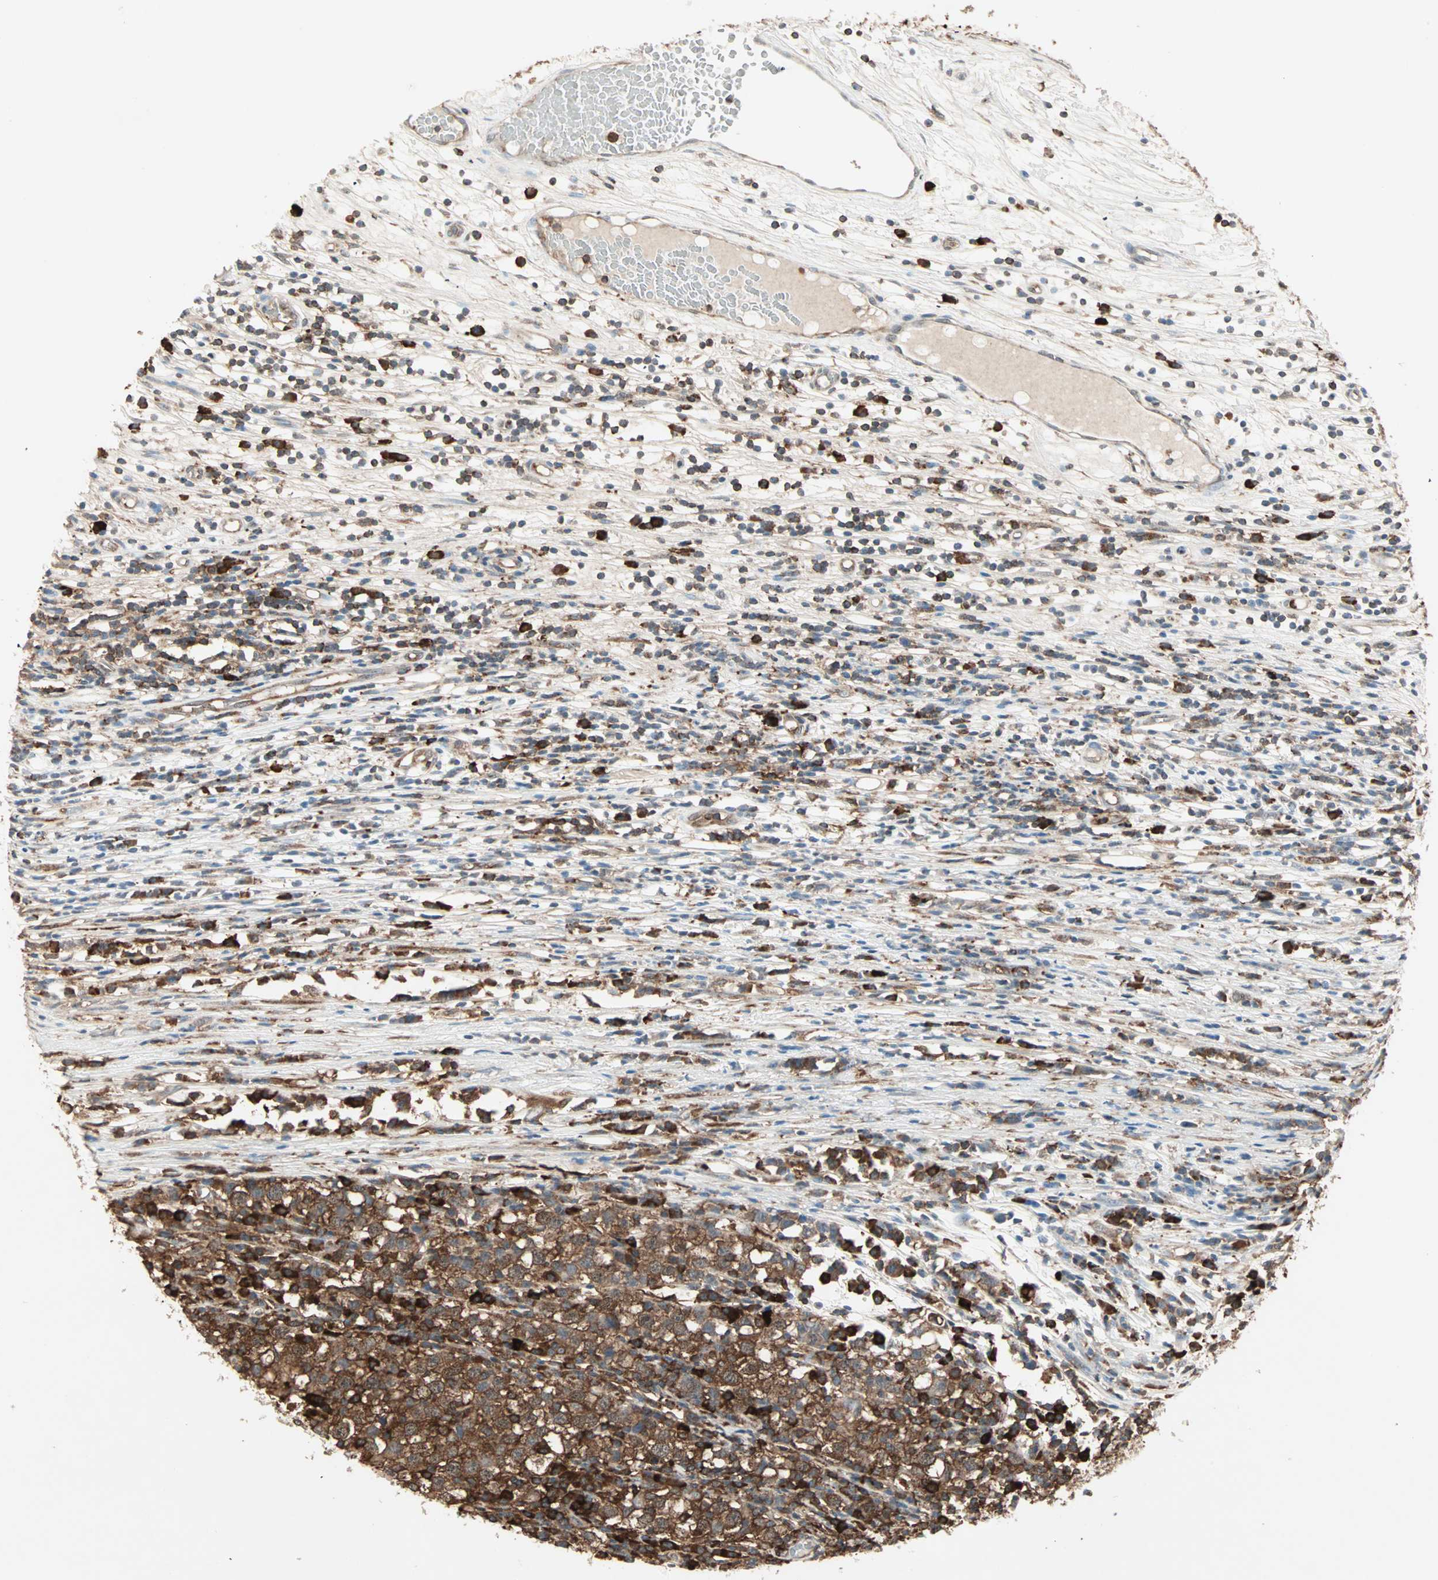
{"staining": {"intensity": "strong", "quantity": ">75%", "location": "cytoplasmic/membranous"}, "tissue": "testis cancer", "cell_type": "Tumor cells", "image_type": "cancer", "snomed": [{"axis": "morphology", "description": "Seminoma, NOS"}, {"axis": "topography", "description": "Testis"}], "caption": "Seminoma (testis) was stained to show a protein in brown. There is high levels of strong cytoplasmic/membranous positivity in about >75% of tumor cells.", "gene": "MMP3", "patient": {"sex": "male", "age": 65}}